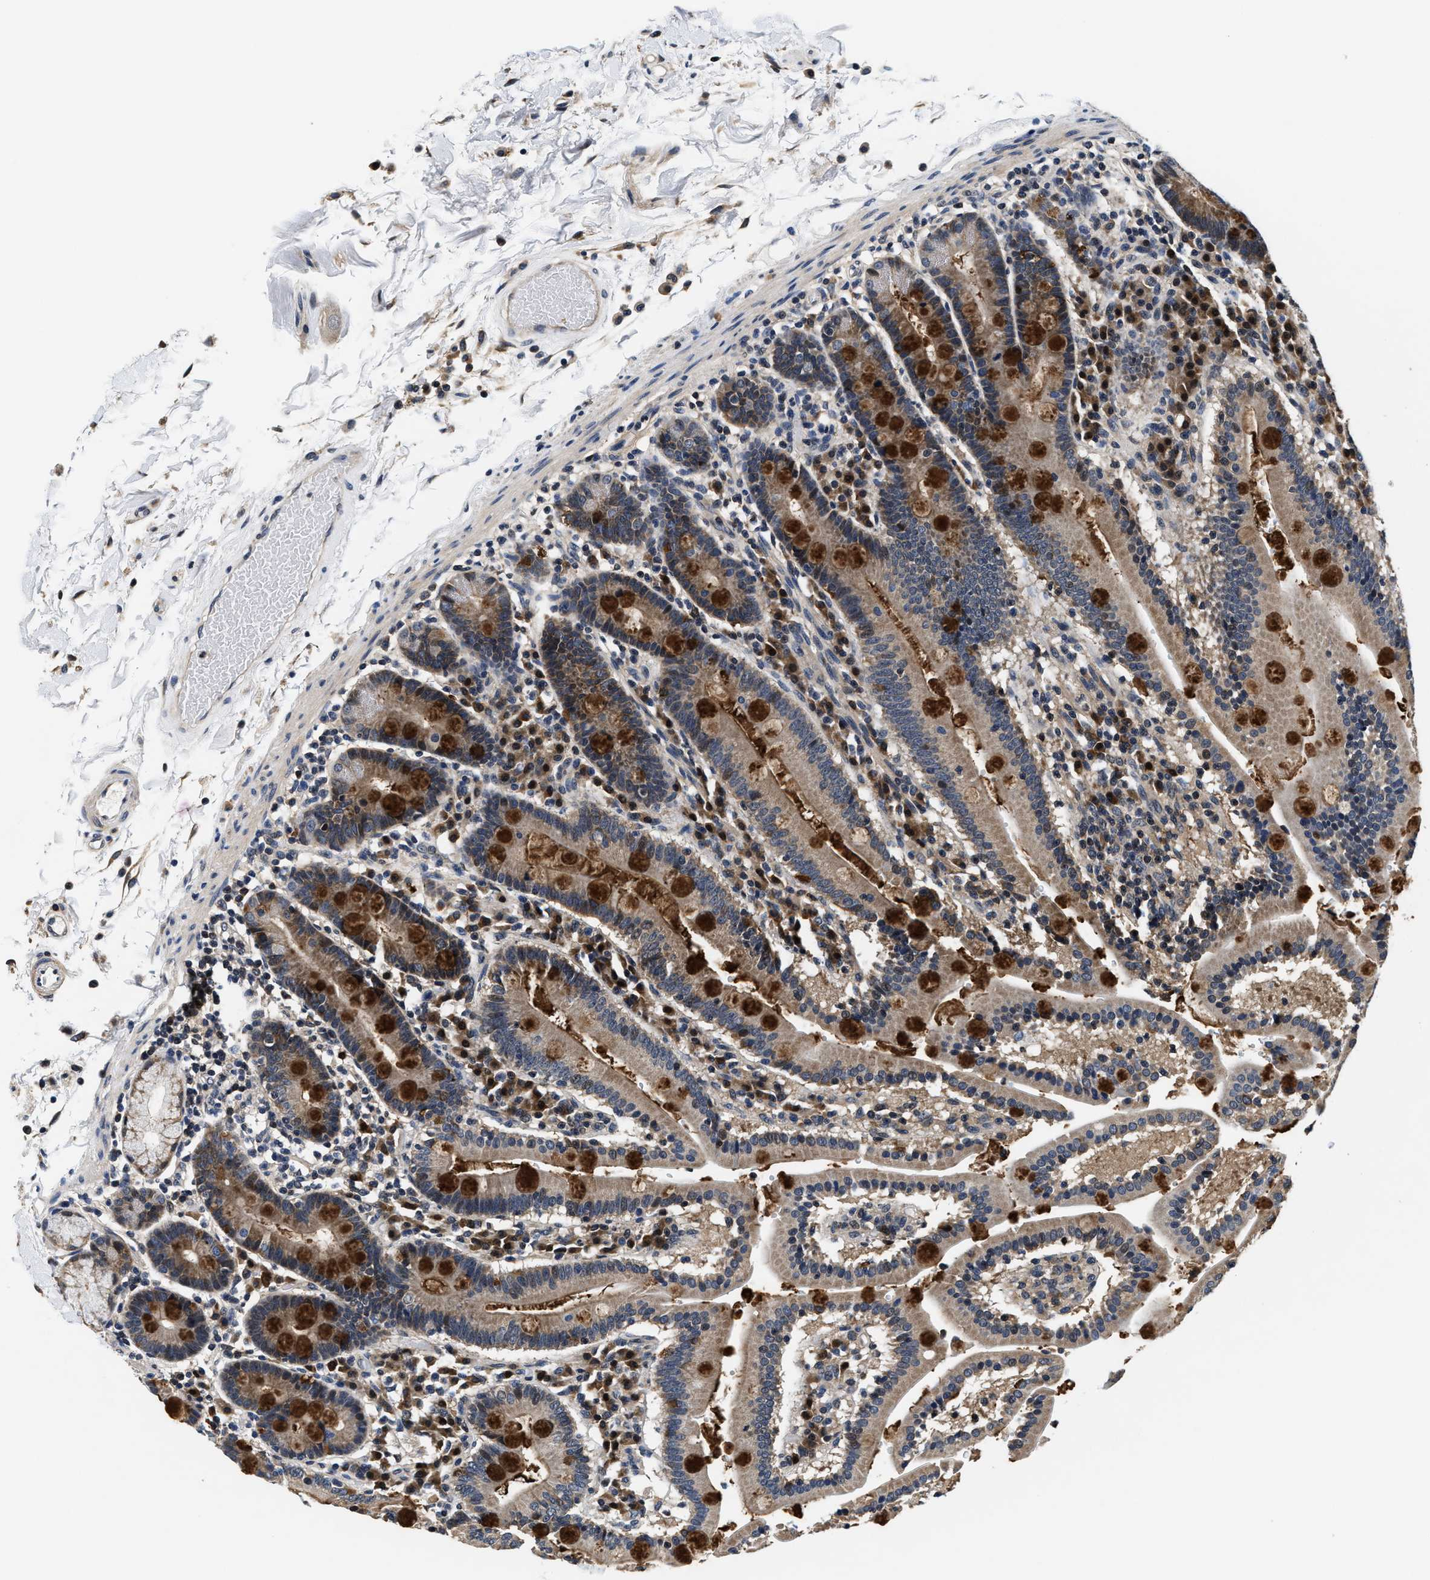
{"staining": {"intensity": "strong", "quantity": "25%-75%", "location": "cytoplasmic/membranous"}, "tissue": "duodenum", "cell_type": "Glandular cells", "image_type": "normal", "snomed": [{"axis": "morphology", "description": "Normal tissue, NOS"}, {"axis": "topography", "description": "Small intestine, NOS"}], "caption": "Protein expression analysis of unremarkable human duodenum reveals strong cytoplasmic/membranous staining in about 25%-75% of glandular cells.", "gene": "PHPT1", "patient": {"sex": "female", "age": 71}}